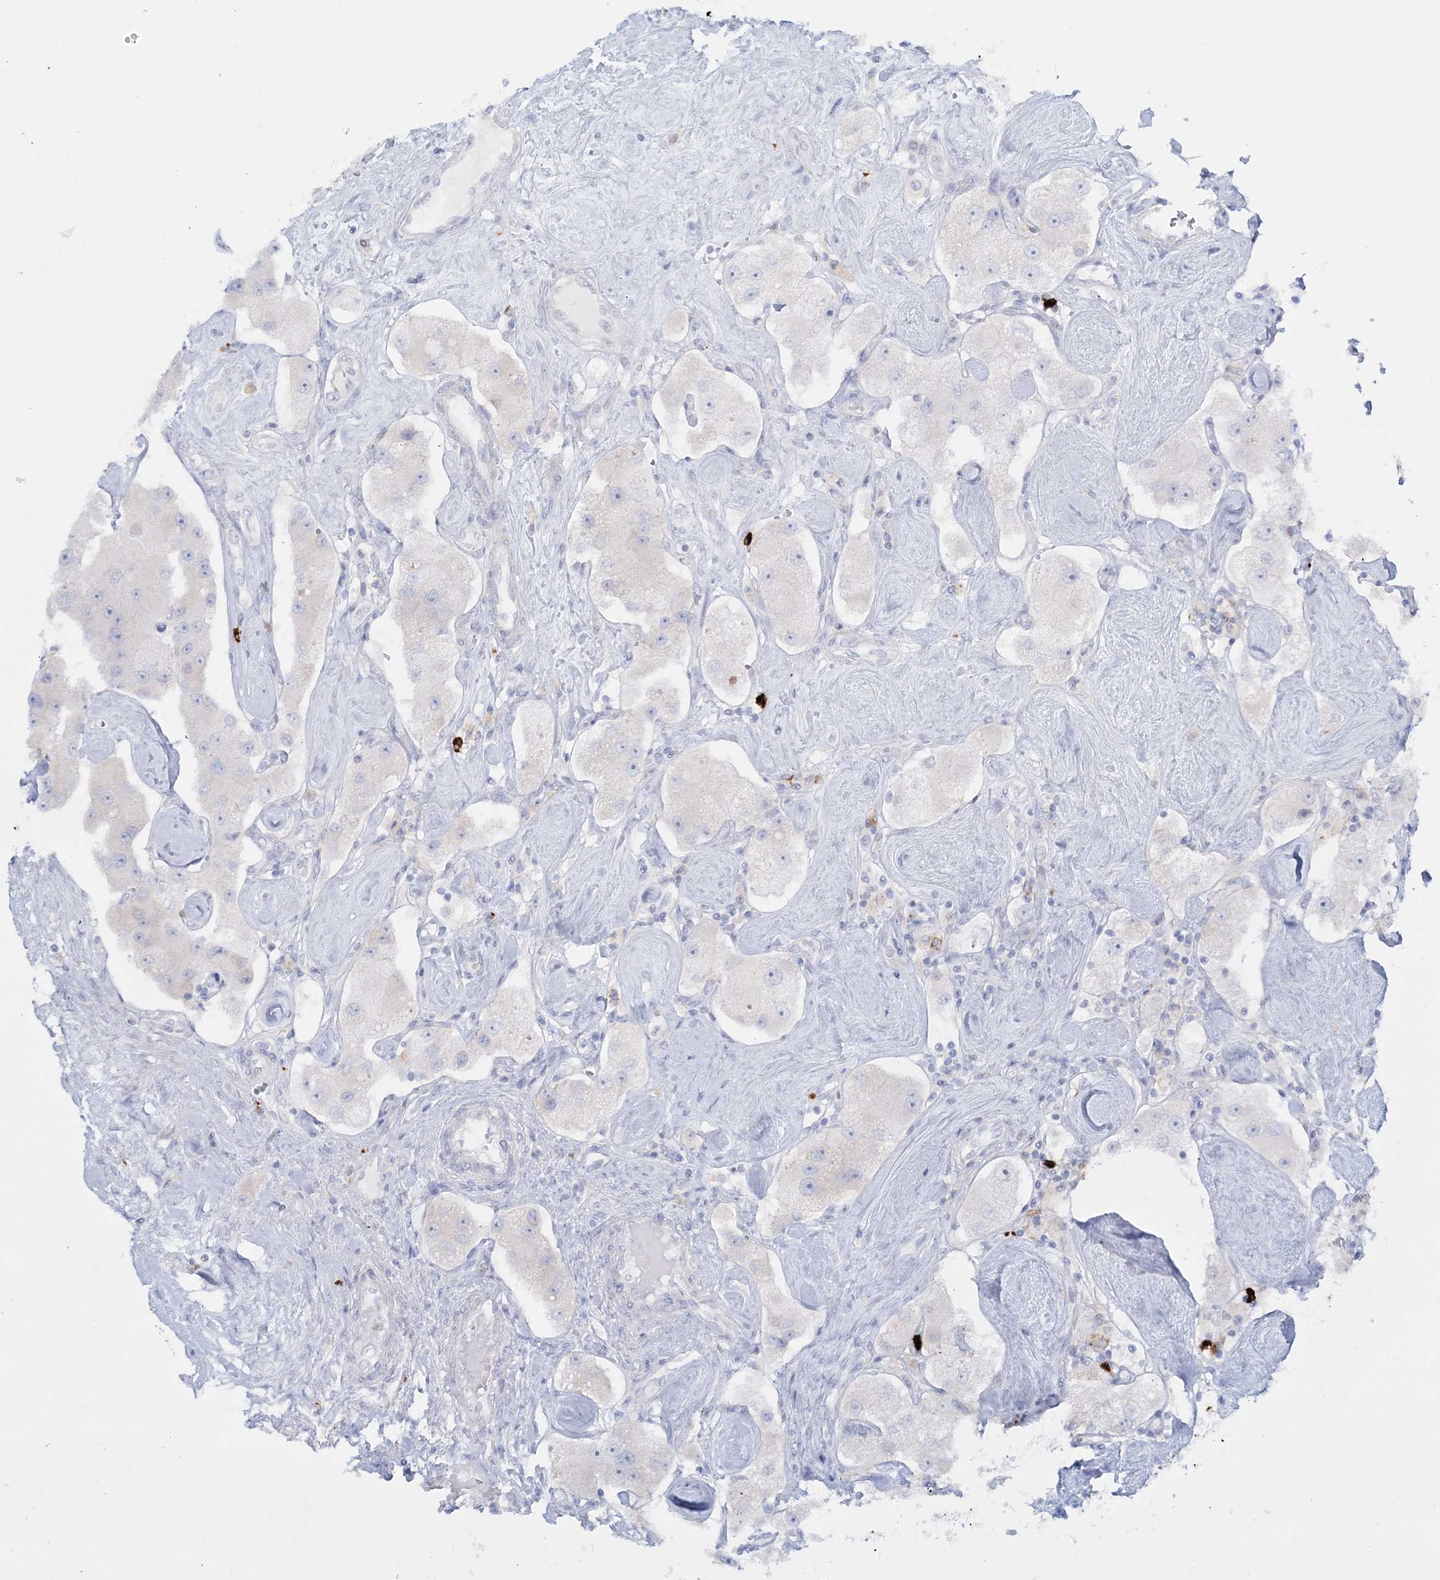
{"staining": {"intensity": "negative", "quantity": "none", "location": "none"}, "tissue": "carcinoid", "cell_type": "Tumor cells", "image_type": "cancer", "snomed": [{"axis": "morphology", "description": "Carcinoid, malignant, NOS"}, {"axis": "topography", "description": "Pancreas"}], "caption": "Tumor cells are negative for brown protein staining in carcinoid.", "gene": "WDSUB1", "patient": {"sex": "male", "age": 41}}